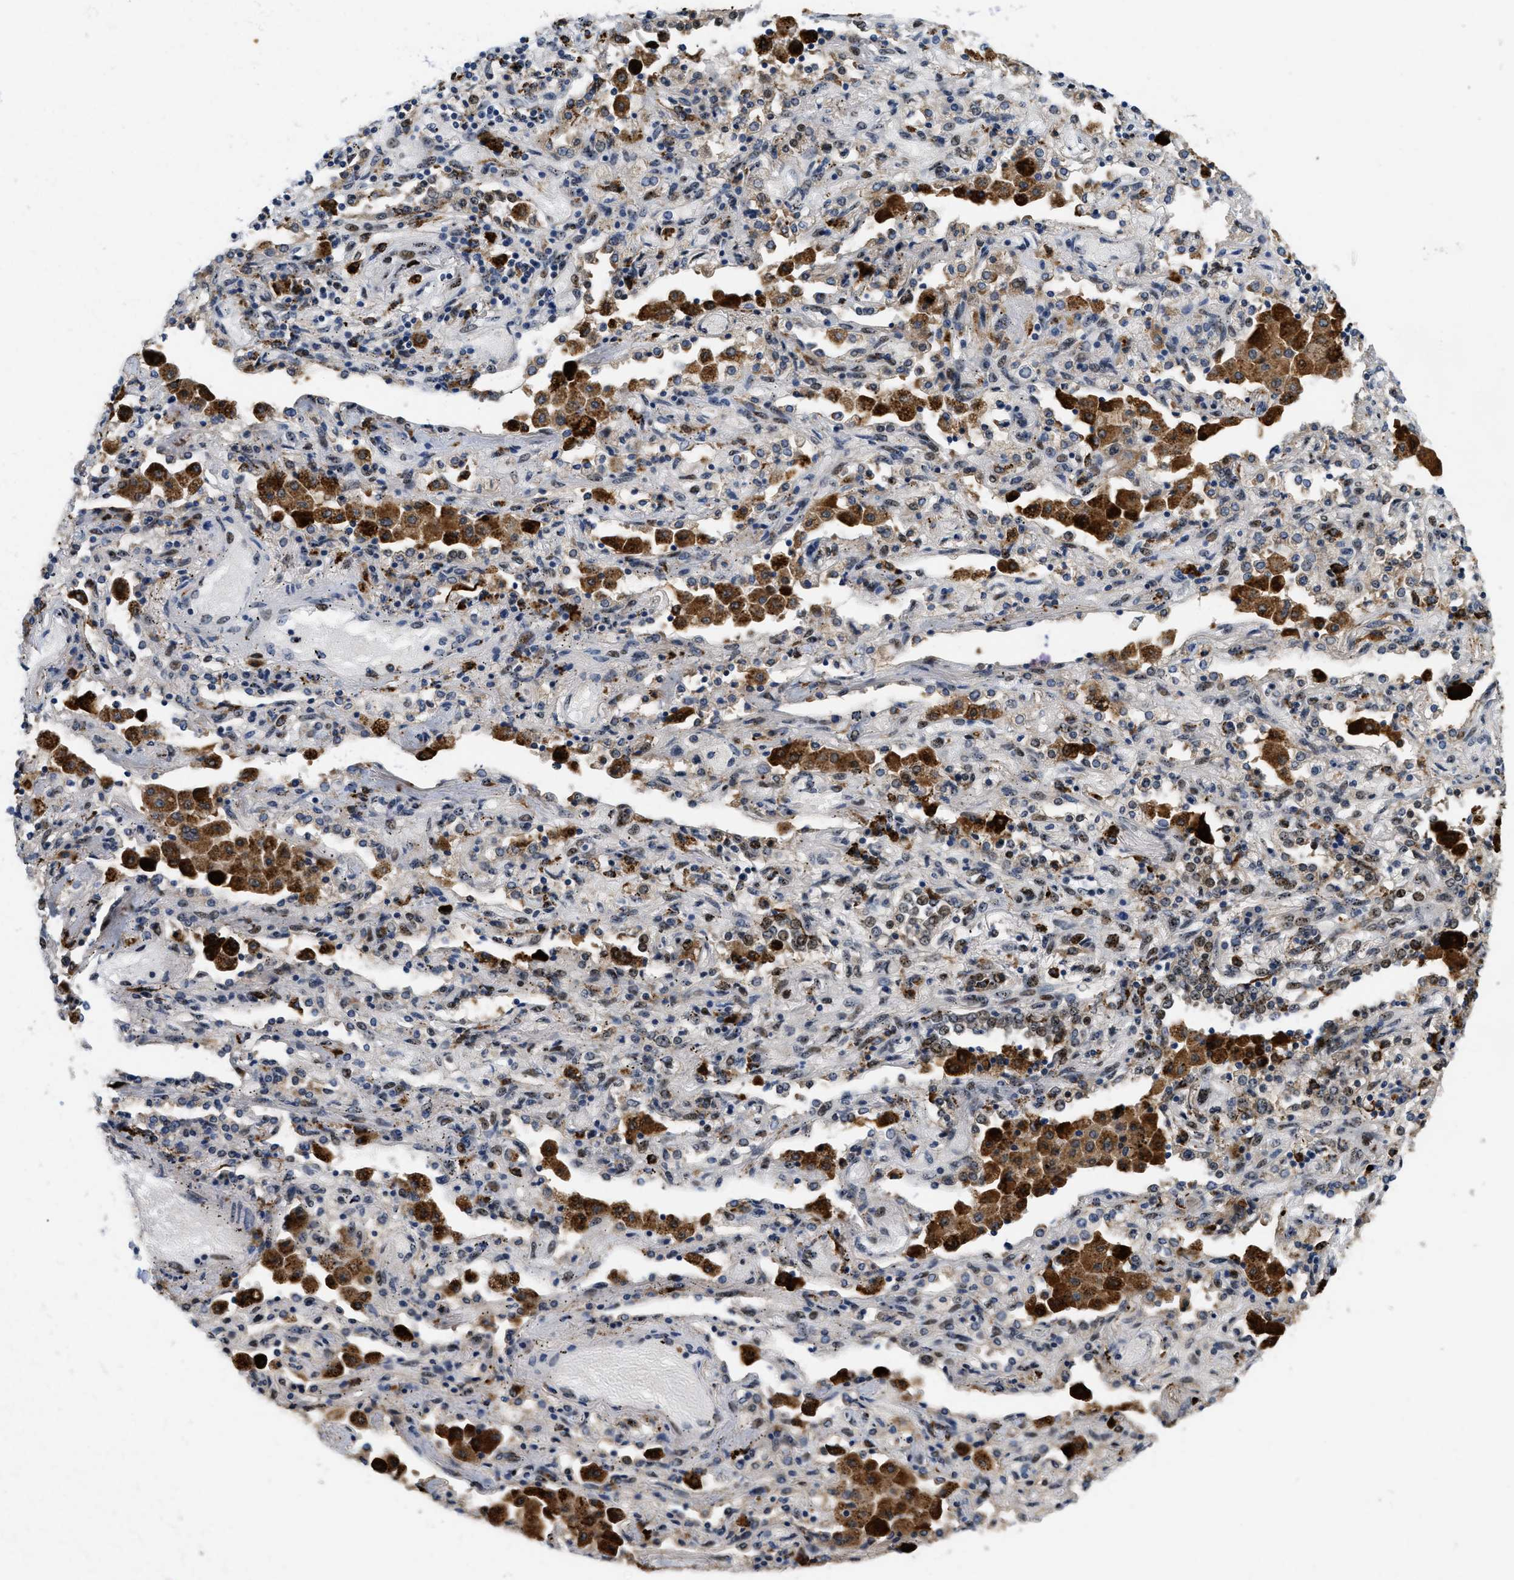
{"staining": {"intensity": "negative", "quantity": "none", "location": "none"}, "tissue": "lung cancer", "cell_type": "Tumor cells", "image_type": "cancer", "snomed": [{"axis": "morphology", "description": "Squamous cell carcinoma, NOS"}, {"axis": "topography", "description": "Lung"}], "caption": "The immunohistochemistry (IHC) photomicrograph has no significant positivity in tumor cells of lung cancer tissue. (DAB immunohistochemistry with hematoxylin counter stain).", "gene": "BMPR2", "patient": {"sex": "female", "age": 47}}